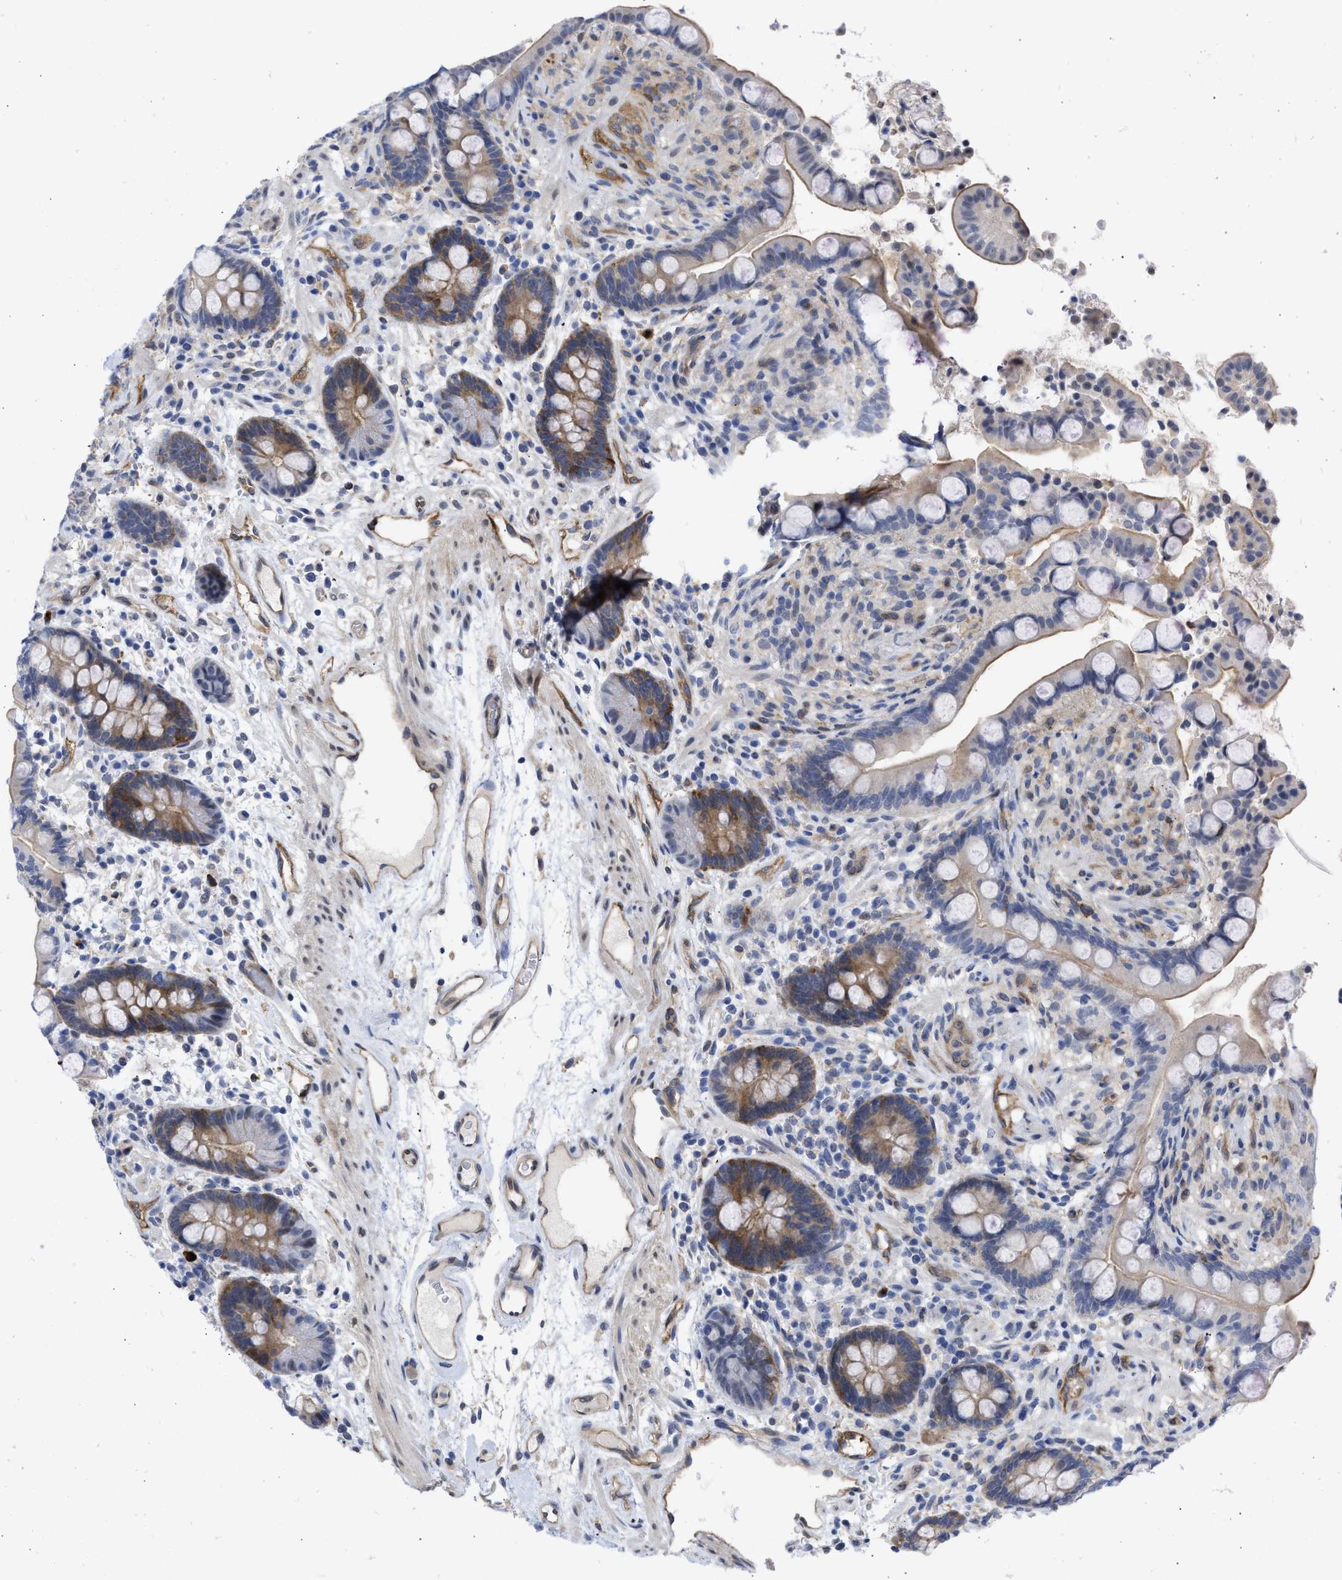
{"staining": {"intensity": "weak", "quantity": ">75%", "location": "cytoplasmic/membranous"}, "tissue": "colon", "cell_type": "Endothelial cells", "image_type": "normal", "snomed": [{"axis": "morphology", "description": "Normal tissue, NOS"}, {"axis": "topography", "description": "Colon"}], "caption": "This micrograph exhibits immunohistochemistry staining of normal human colon, with low weak cytoplasmic/membranous expression in about >75% of endothelial cells.", "gene": "THRA", "patient": {"sex": "male", "age": 73}}